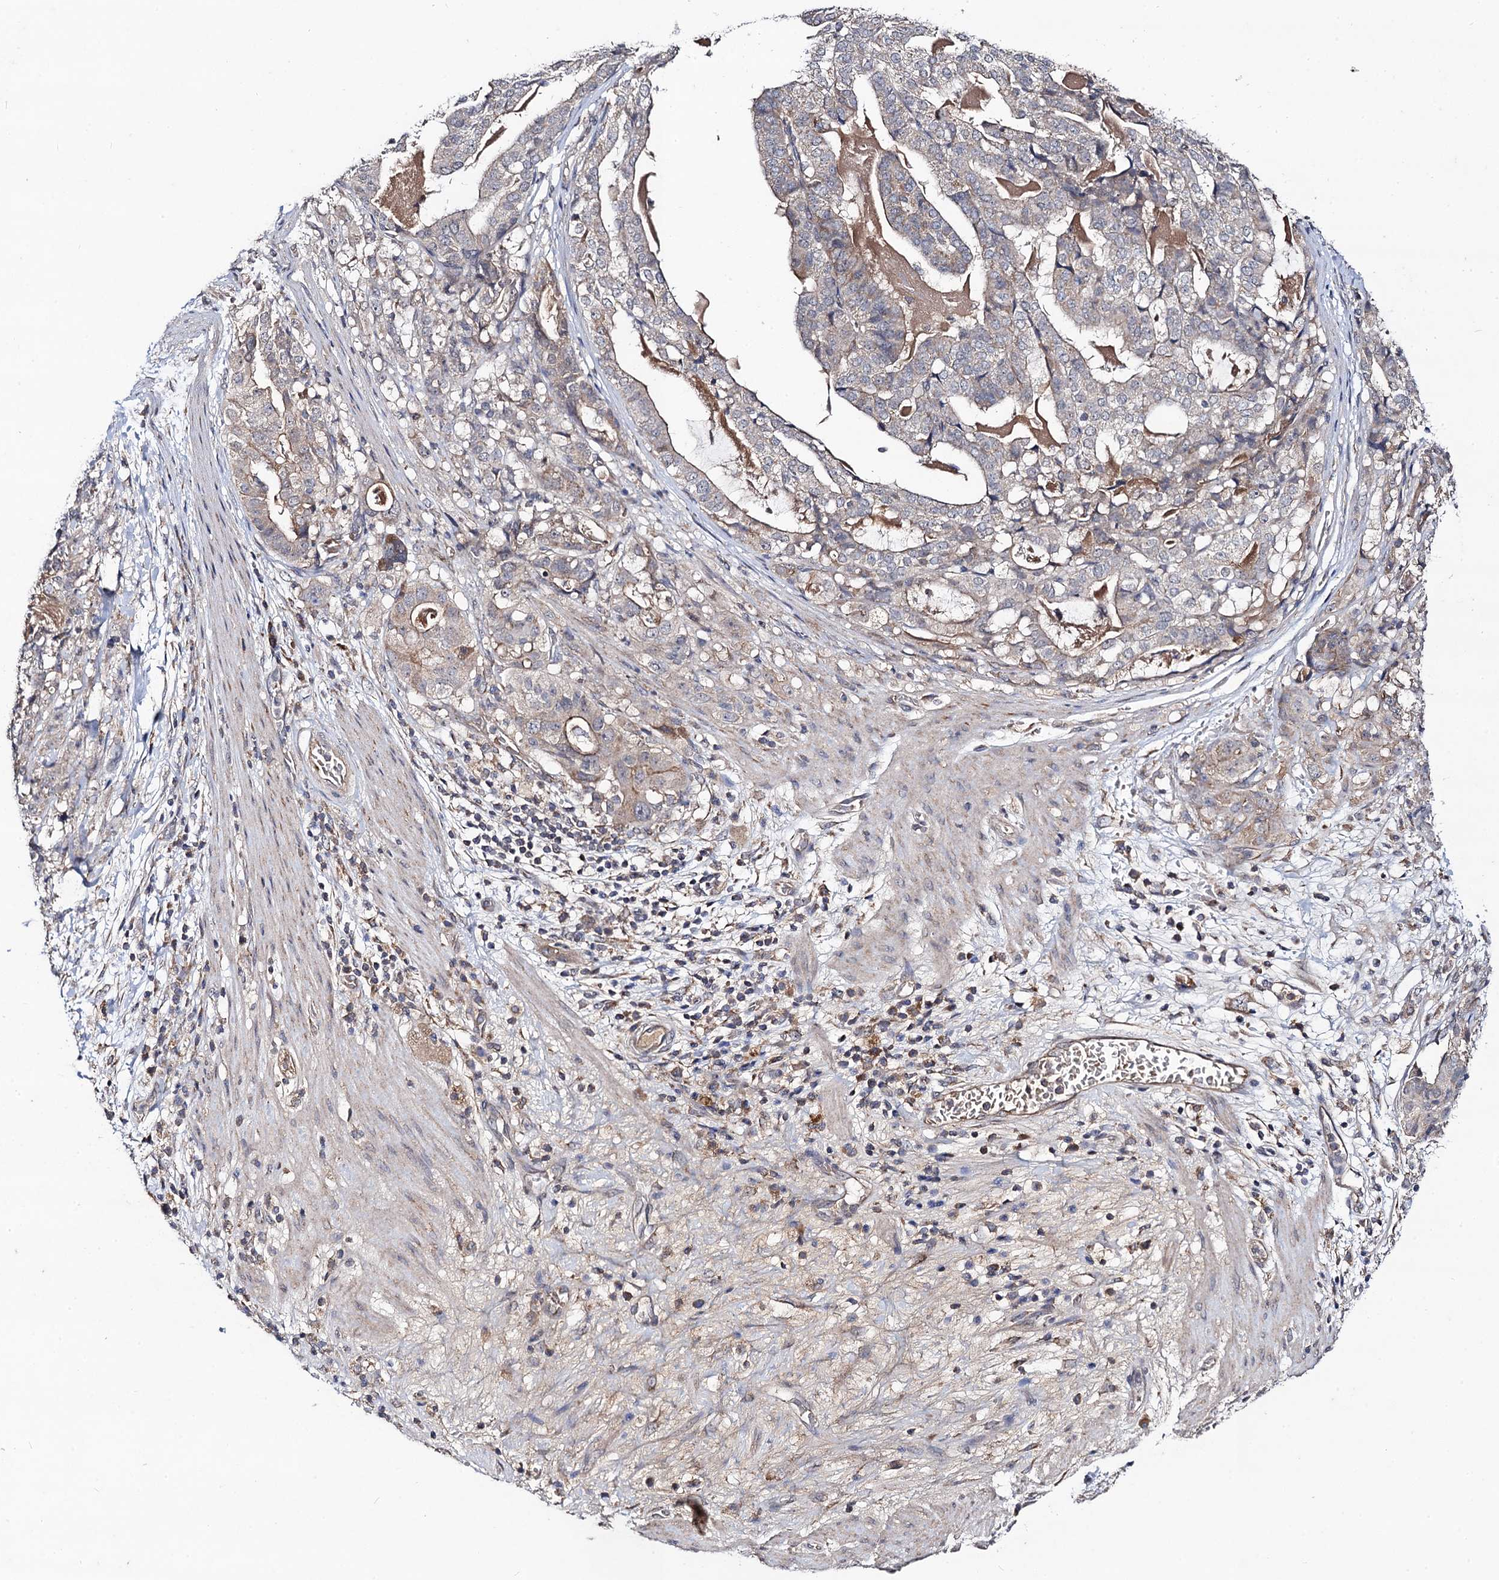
{"staining": {"intensity": "weak", "quantity": "<25%", "location": "cytoplasmic/membranous"}, "tissue": "stomach cancer", "cell_type": "Tumor cells", "image_type": "cancer", "snomed": [{"axis": "morphology", "description": "Adenocarcinoma, NOS"}, {"axis": "topography", "description": "Stomach"}], "caption": "Tumor cells show no significant expression in stomach cancer.", "gene": "VPS37D", "patient": {"sex": "male", "age": 48}}